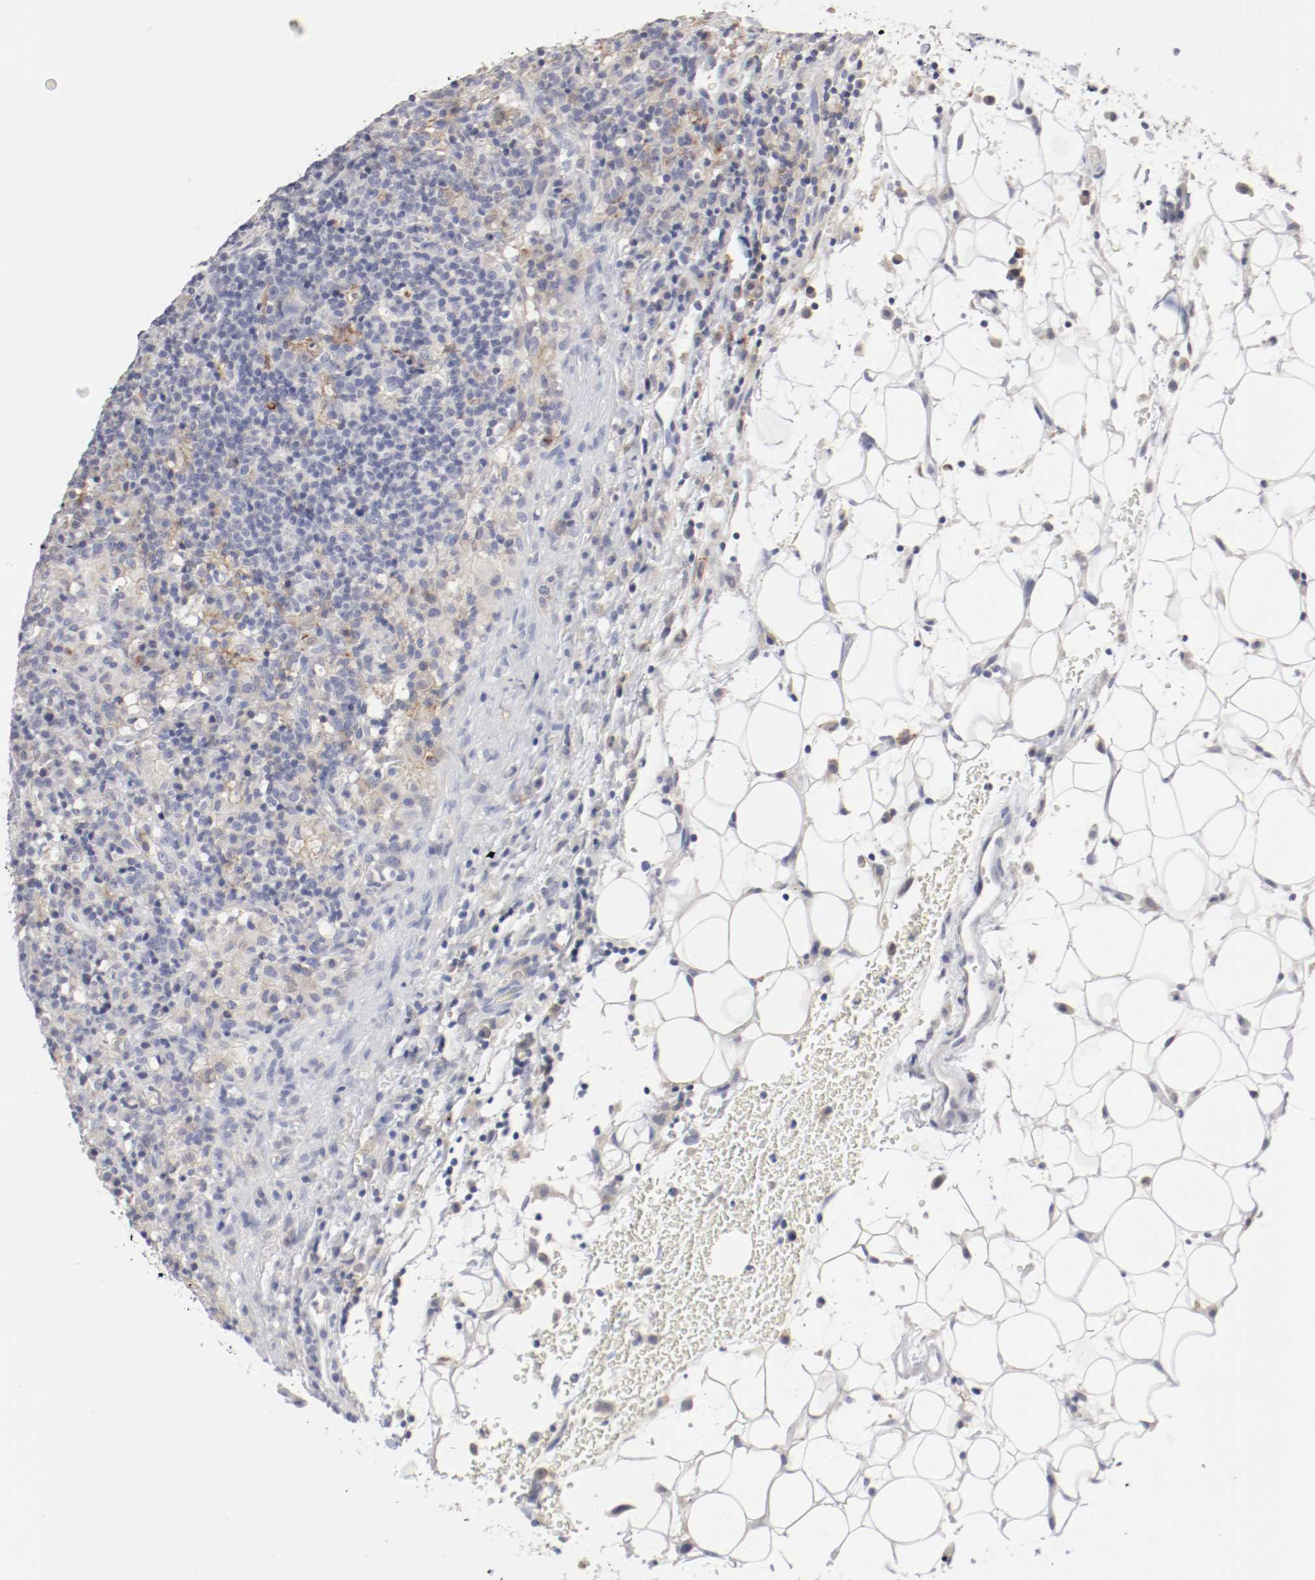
{"staining": {"intensity": "negative", "quantity": "none", "location": "none"}, "tissue": "lymphoma", "cell_type": "Tumor cells", "image_type": "cancer", "snomed": [{"axis": "morphology", "description": "Hodgkin's disease, NOS"}, {"axis": "topography", "description": "Lymph node"}], "caption": "Immunohistochemistry micrograph of neoplastic tissue: human lymphoma stained with DAB (3,3'-diaminobenzidine) reveals no significant protein expression in tumor cells.", "gene": "ITGAX", "patient": {"sex": "male", "age": 65}}